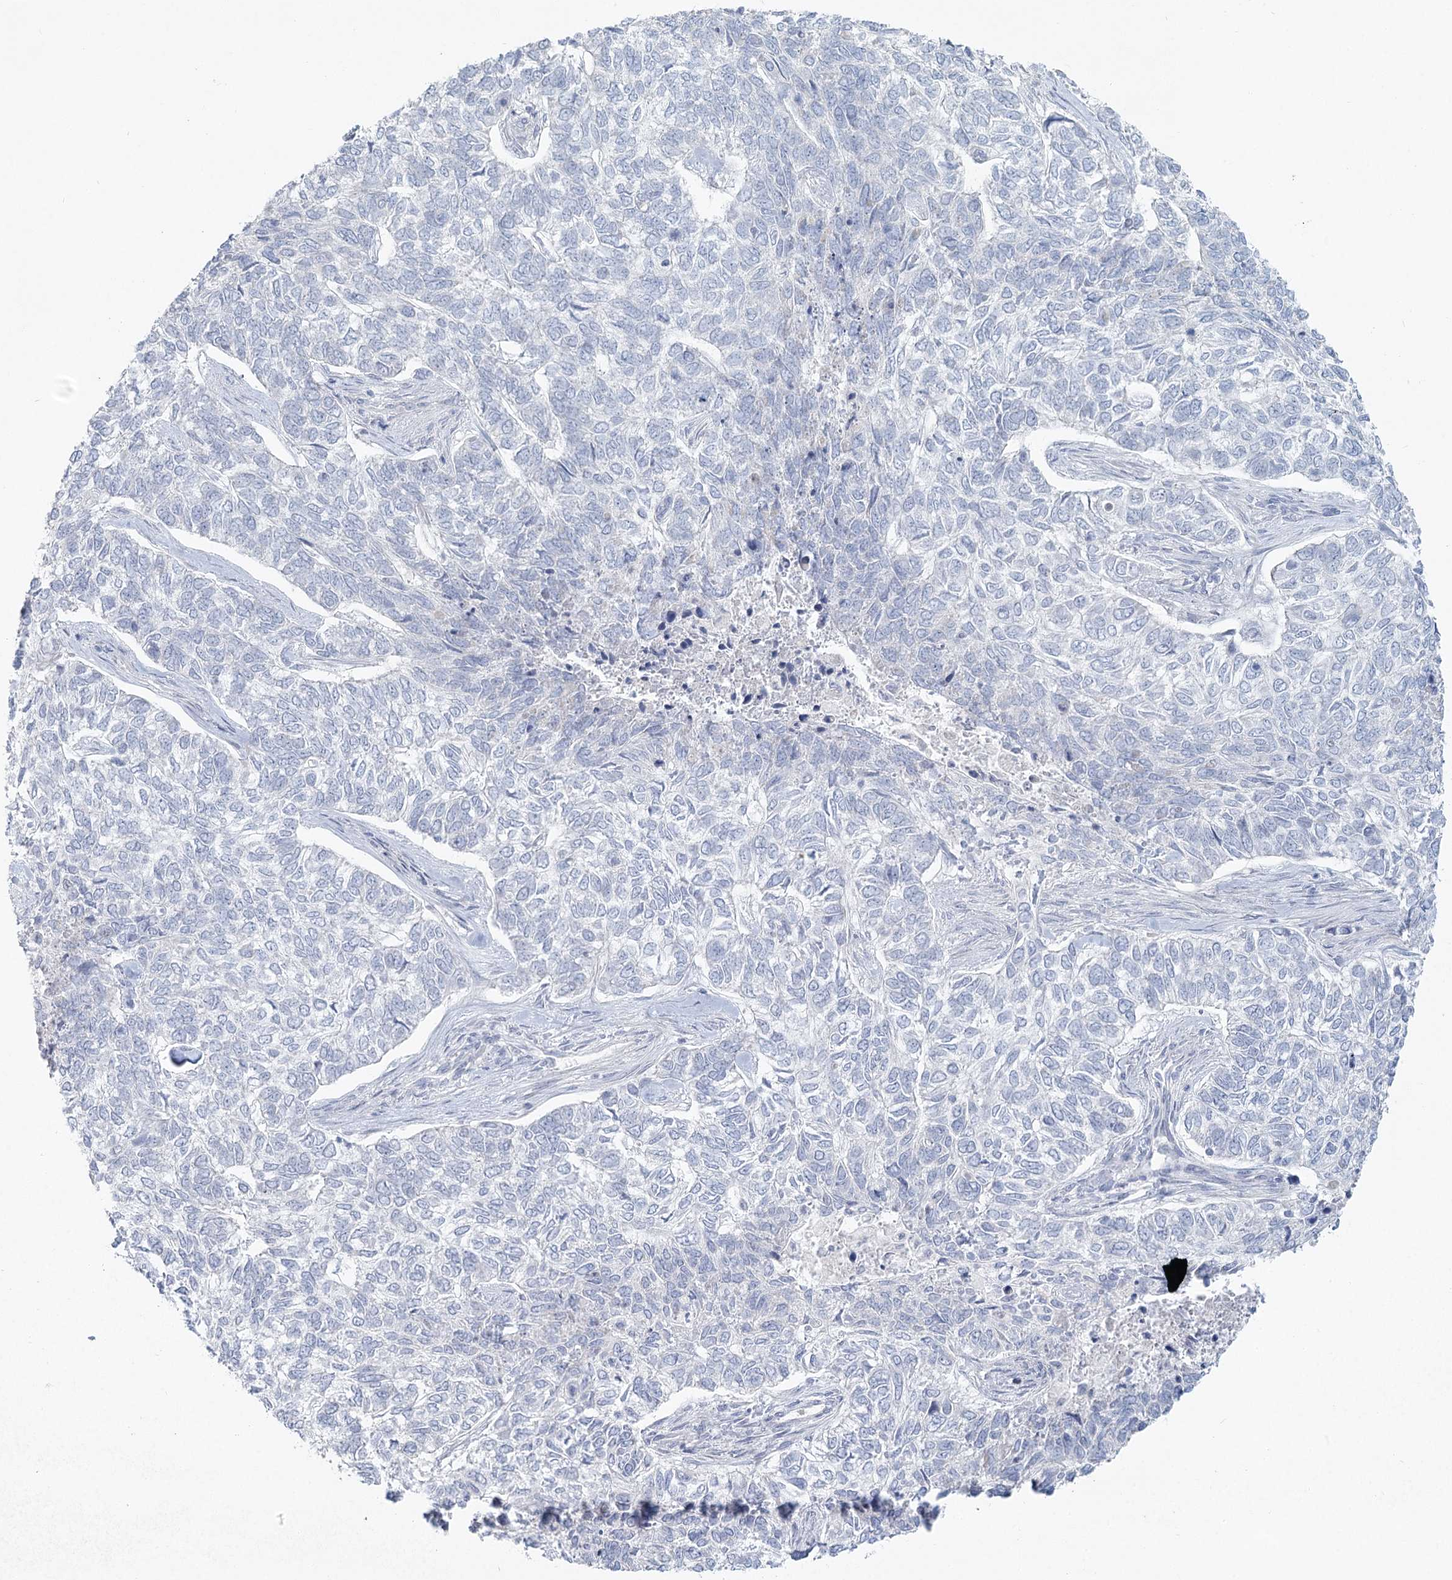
{"staining": {"intensity": "negative", "quantity": "none", "location": "none"}, "tissue": "skin cancer", "cell_type": "Tumor cells", "image_type": "cancer", "snomed": [{"axis": "morphology", "description": "Basal cell carcinoma"}, {"axis": "topography", "description": "Skin"}], "caption": "The histopathology image reveals no staining of tumor cells in skin cancer.", "gene": "LRP2BP", "patient": {"sex": "female", "age": 65}}